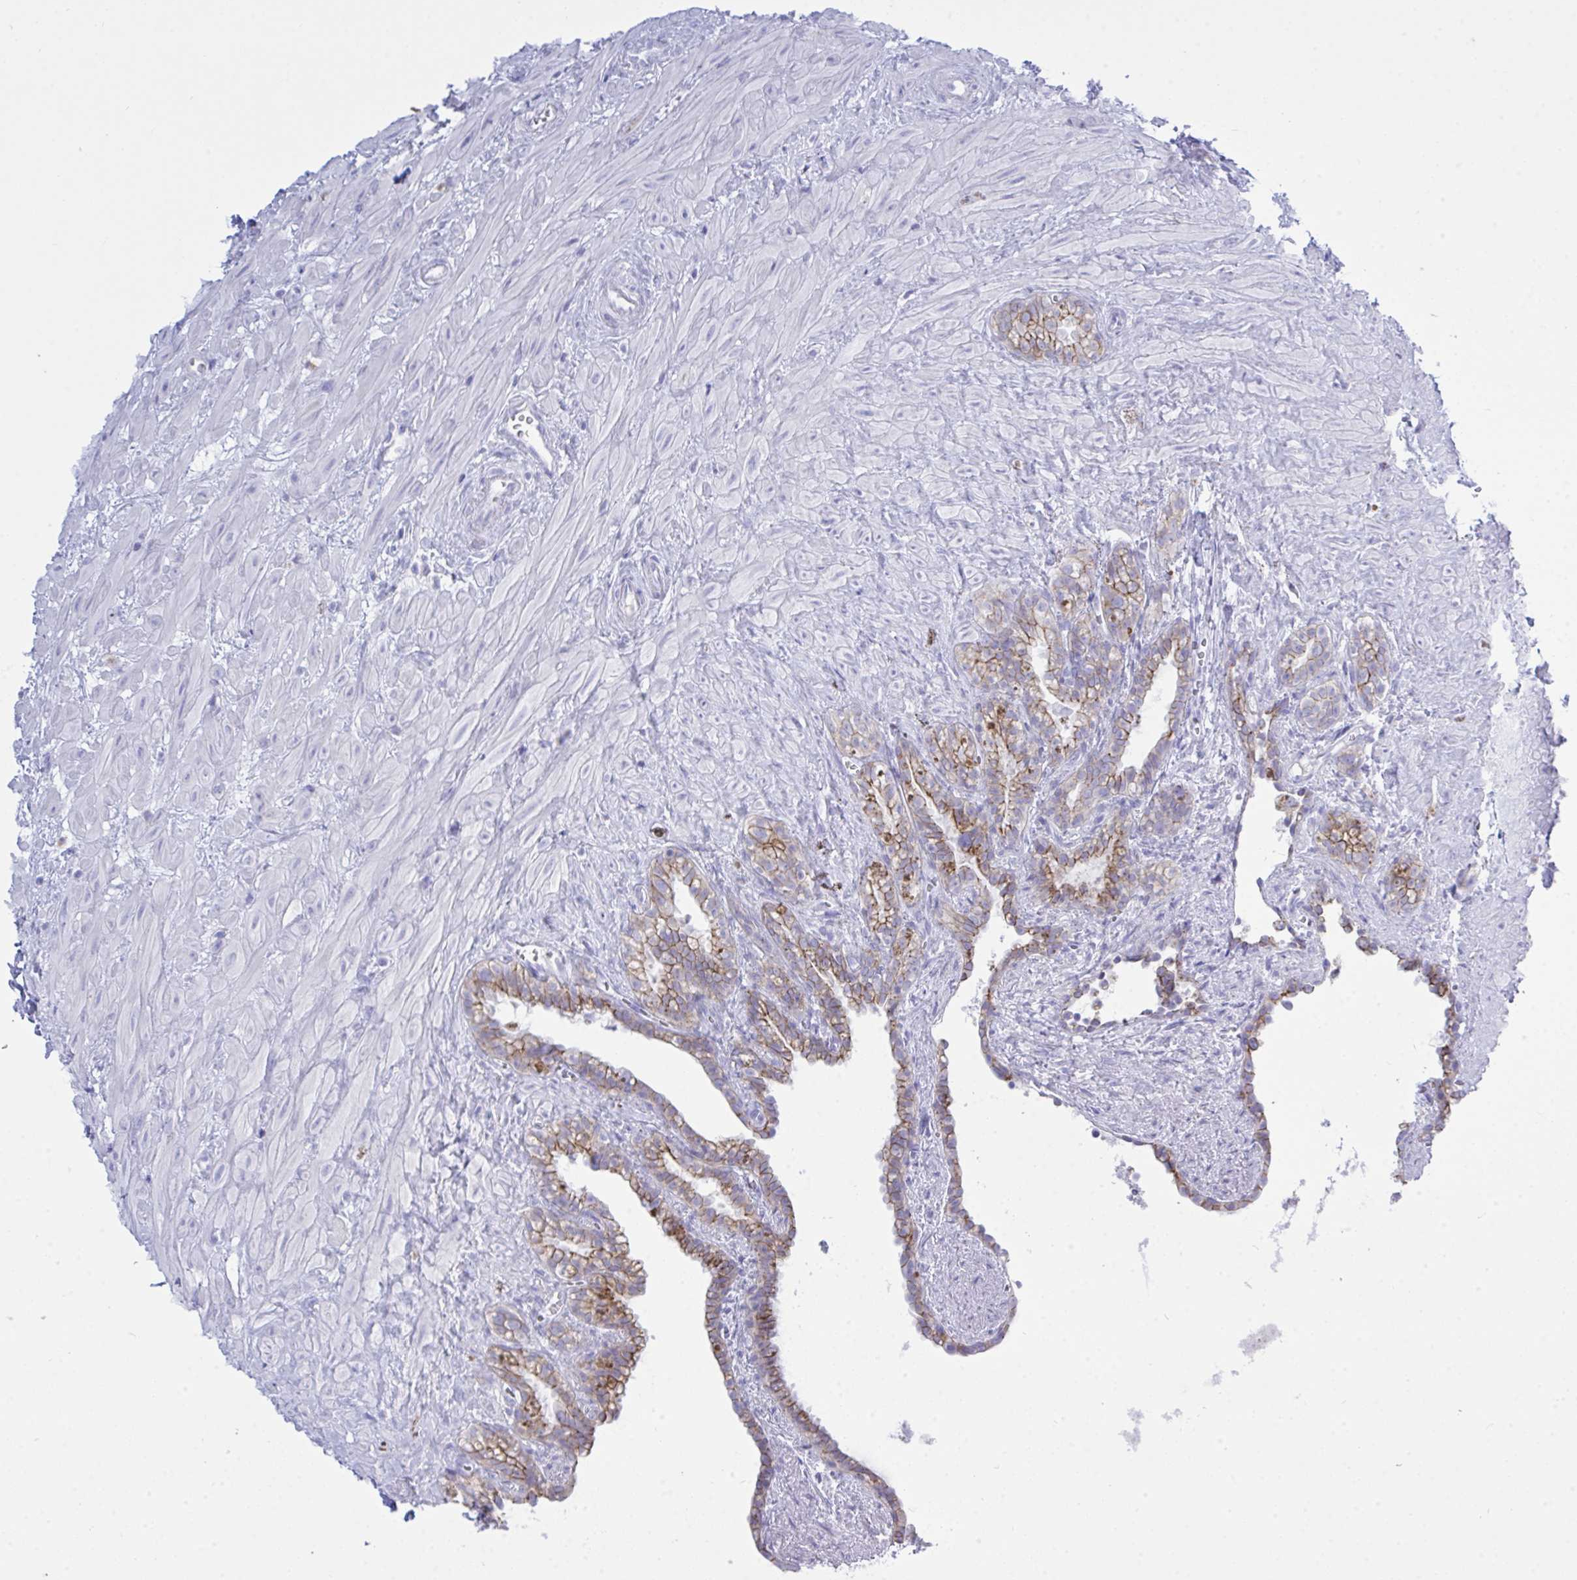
{"staining": {"intensity": "moderate", "quantity": "25%-75%", "location": "cytoplasmic/membranous"}, "tissue": "seminal vesicle", "cell_type": "Glandular cells", "image_type": "normal", "snomed": [{"axis": "morphology", "description": "Normal tissue, NOS"}, {"axis": "topography", "description": "Seminal veicle"}], "caption": "High-magnification brightfield microscopy of benign seminal vesicle stained with DAB (brown) and counterstained with hematoxylin (blue). glandular cells exhibit moderate cytoplasmic/membranous staining is present in about25%-75% of cells.", "gene": "GLB1L2", "patient": {"sex": "male", "age": 76}}